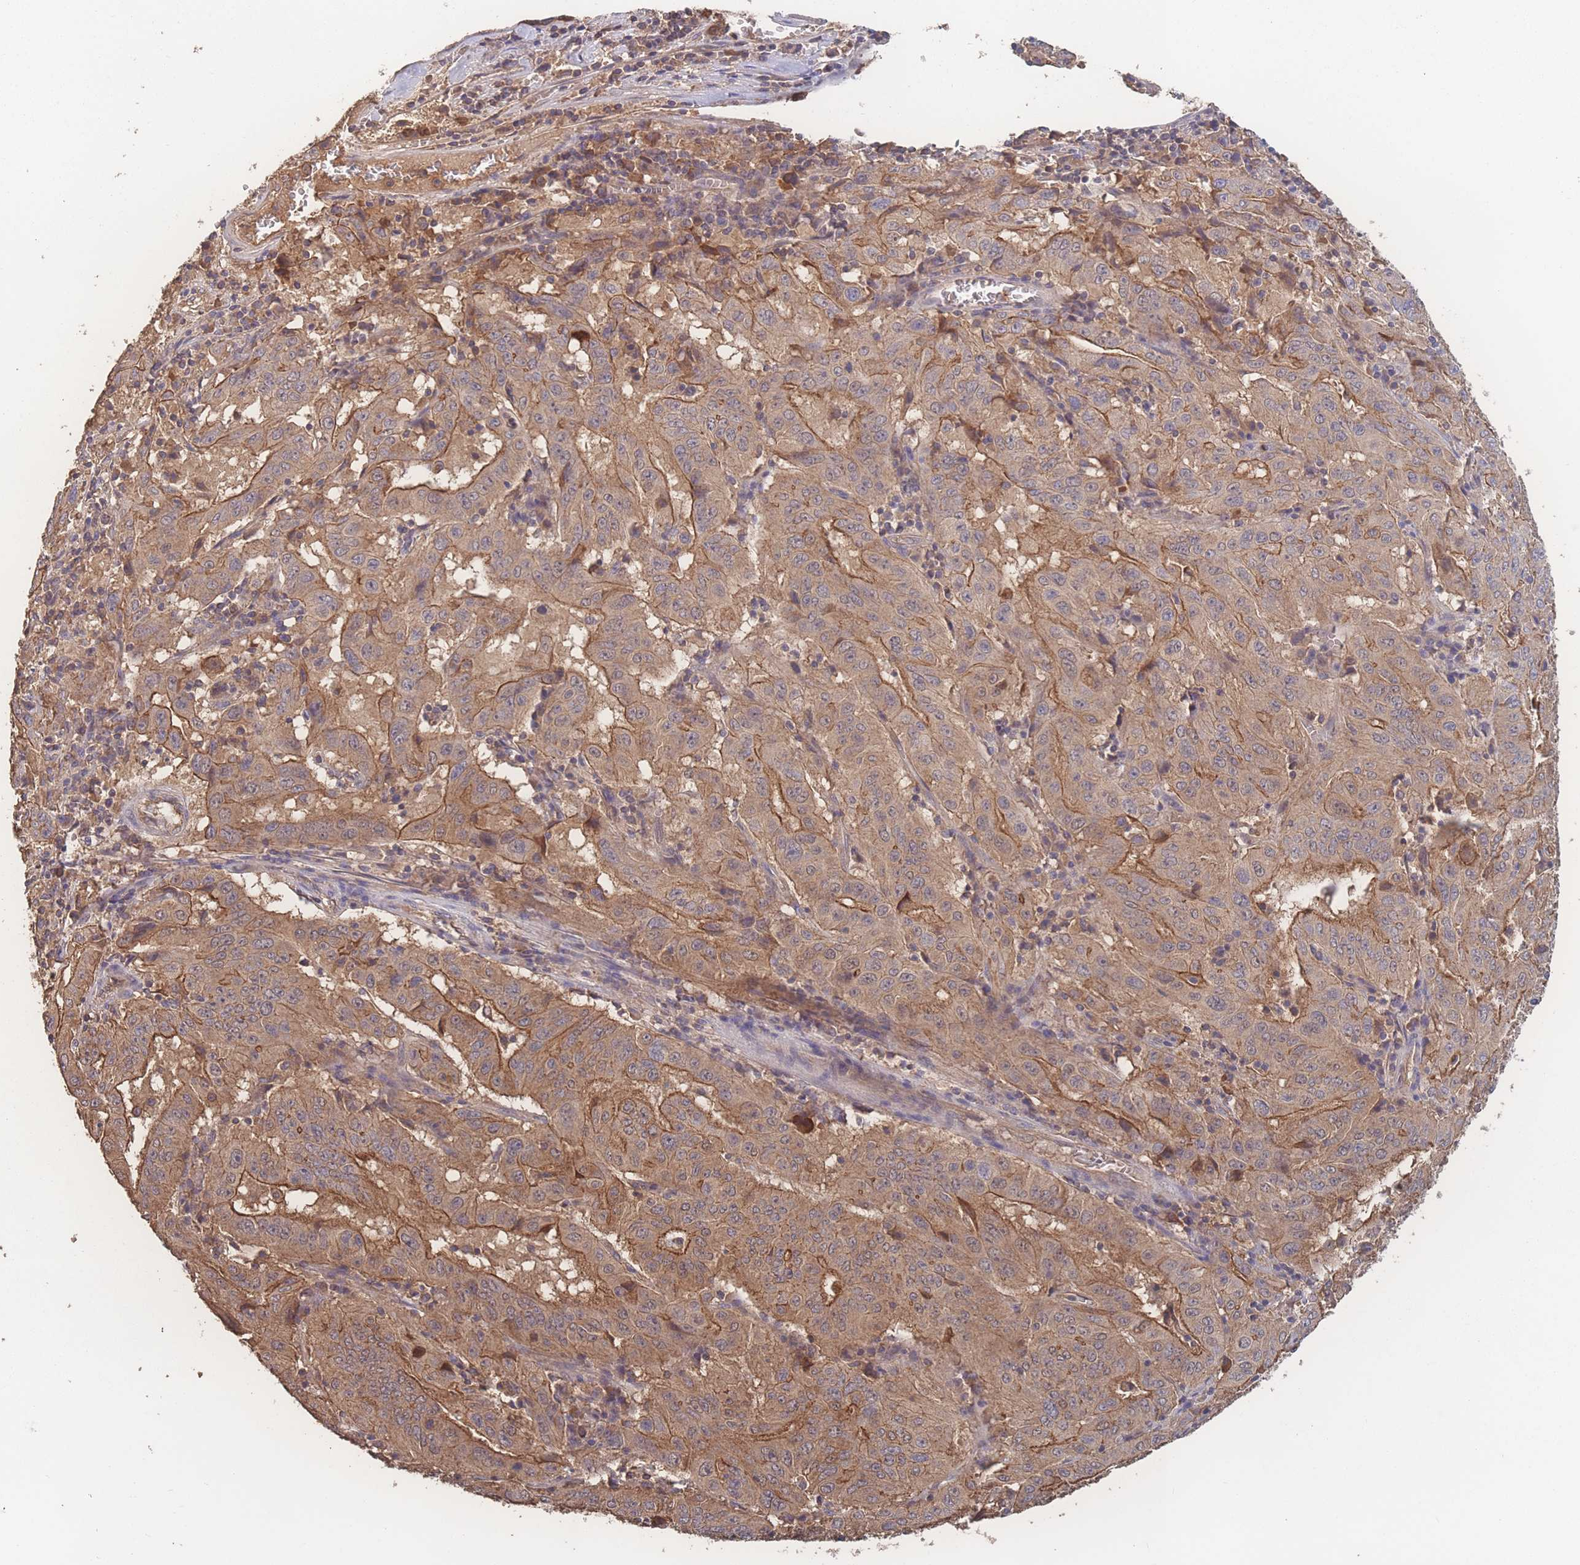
{"staining": {"intensity": "moderate", "quantity": ">75%", "location": "cytoplasmic/membranous"}, "tissue": "pancreatic cancer", "cell_type": "Tumor cells", "image_type": "cancer", "snomed": [{"axis": "morphology", "description": "Adenocarcinoma, NOS"}, {"axis": "topography", "description": "Pancreas"}], "caption": "Pancreatic cancer stained with DAB (3,3'-diaminobenzidine) immunohistochemistry (IHC) reveals medium levels of moderate cytoplasmic/membranous expression in about >75% of tumor cells.", "gene": "ATXN10", "patient": {"sex": "male", "age": 63}}